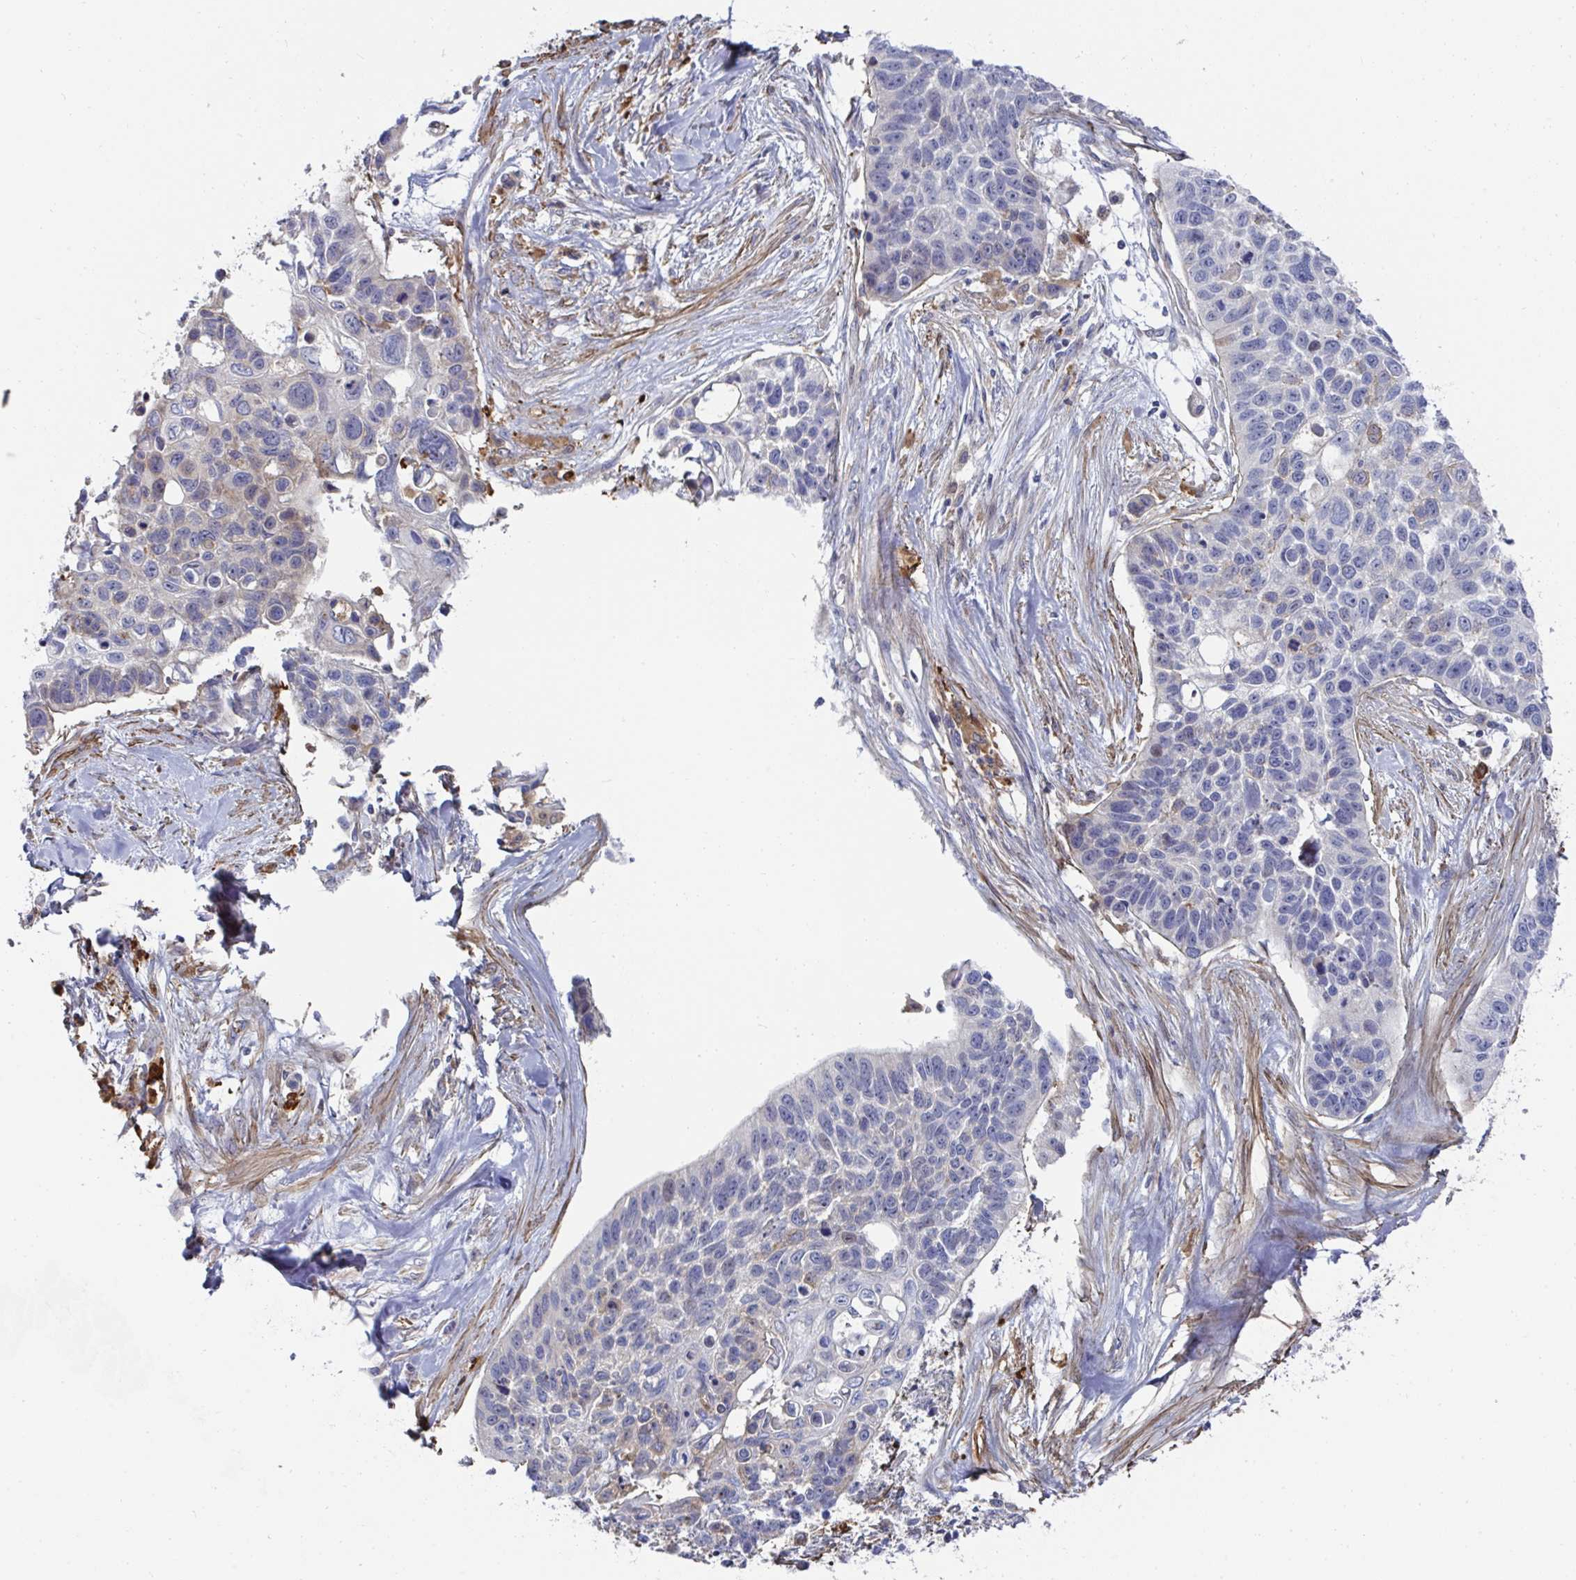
{"staining": {"intensity": "negative", "quantity": "none", "location": "none"}, "tissue": "lung cancer", "cell_type": "Tumor cells", "image_type": "cancer", "snomed": [{"axis": "morphology", "description": "Squamous cell carcinoma, NOS"}, {"axis": "topography", "description": "Lung"}], "caption": "Tumor cells are negative for brown protein staining in squamous cell carcinoma (lung). (DAB (3,3'-diaminobenzidine) immunohistochemistry (IHC) visualized using brightfield microscopy, high magnification).", "gene": "FBXL13", "patient": {"sex": "male", "age": 62}}